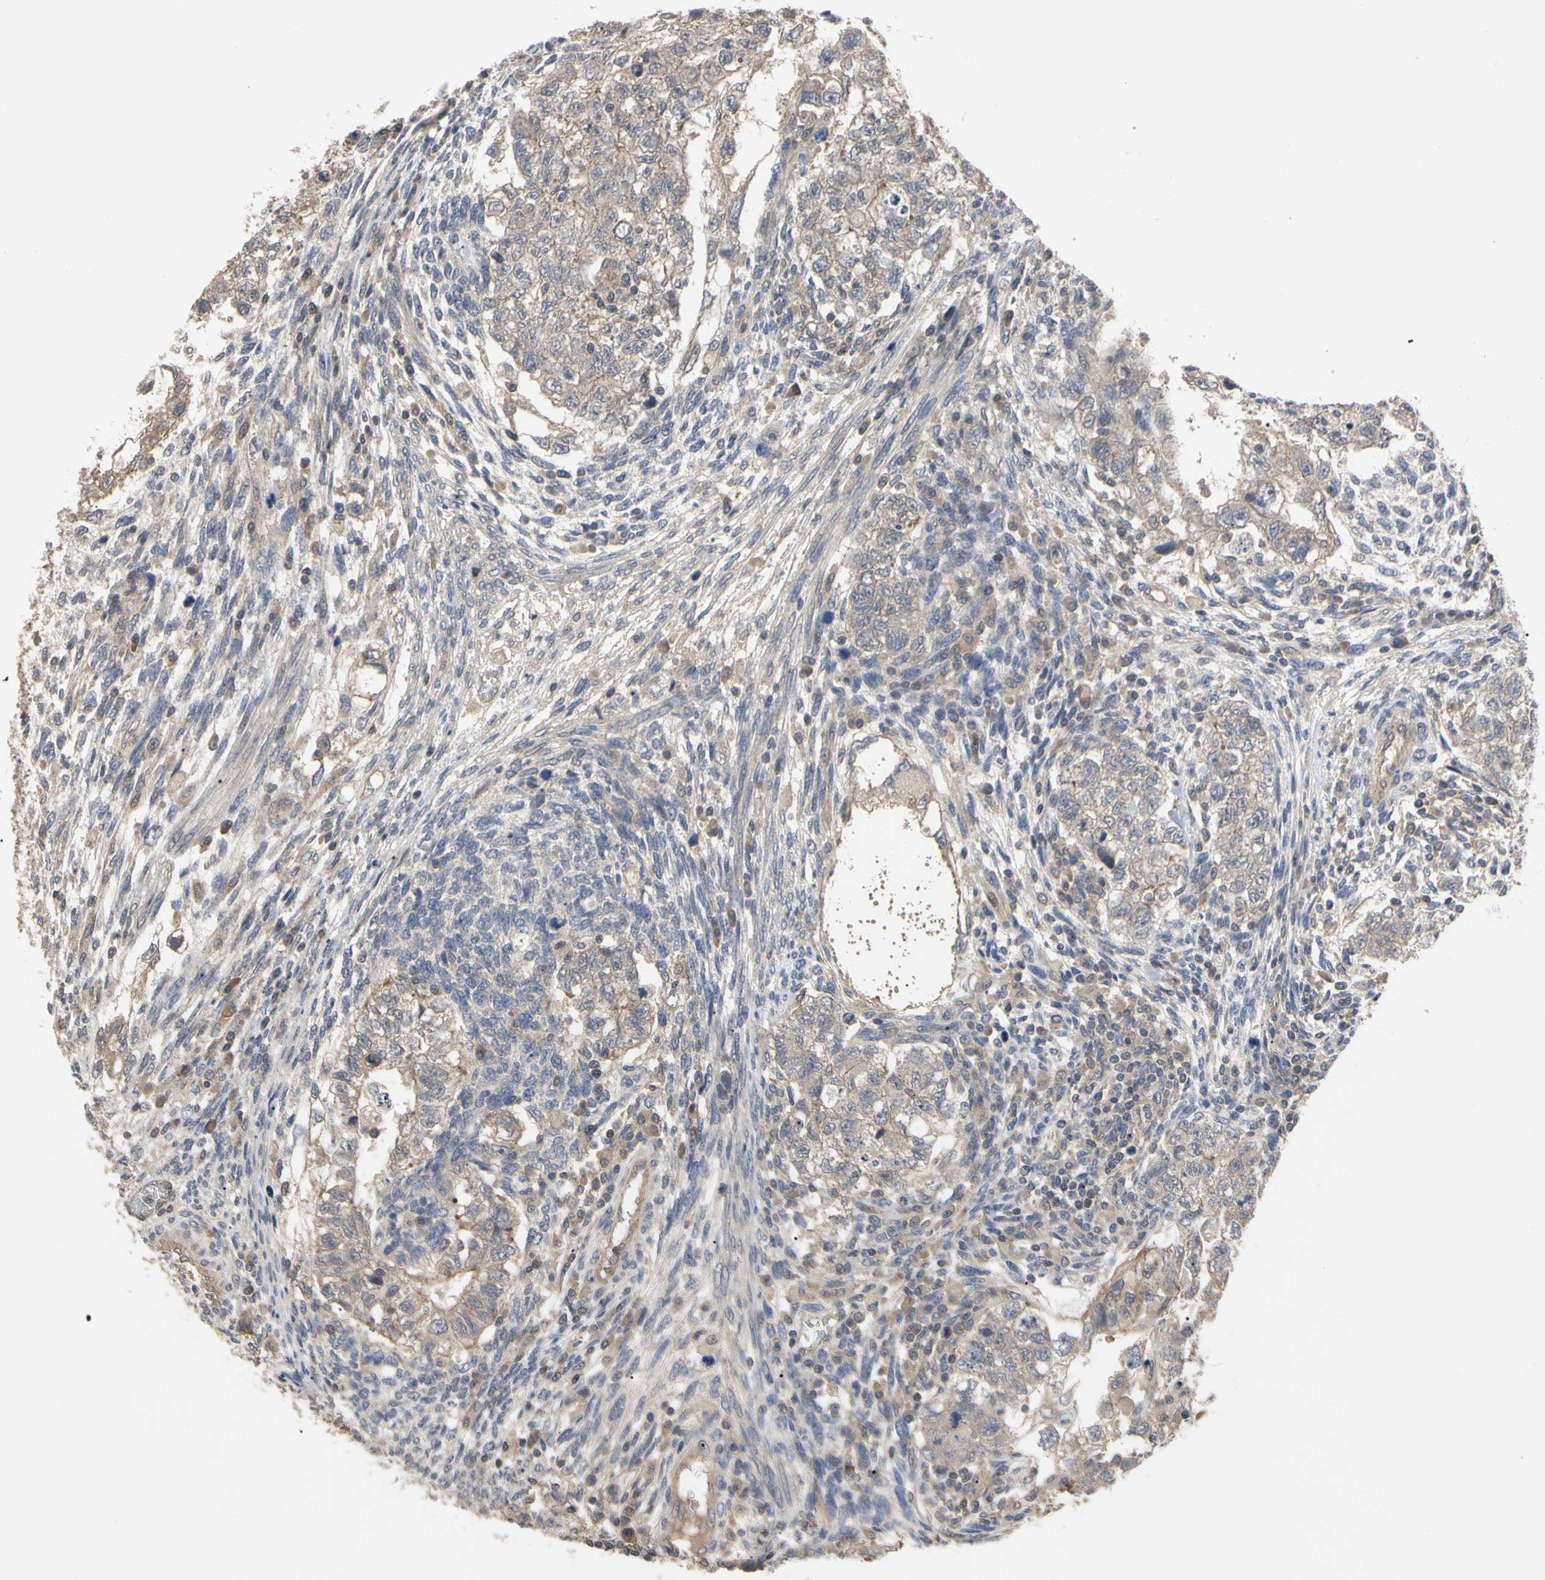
{"staining": {"intensity": "moderate", "quantity": ">75%", "location": "cytoplasmic/membranous"}, "tissue": "testis cancer", "cell_type": "Tumor cells", "image_type": "cancer", "snomed": [{"axis": "morphology", "description": "Normal tissue, NOS"}, {"axis": "morphology", "description": "Carcinoma, Embryonal, NOS"}, {"axis": "topography", "description": "Testis"}], "caption": "Immunohistochemical staining of human testis embryonal carcinoma reveals medium levels of moderate cytoplasmic/membranous staining in about >75% of tumor cells.", "gene": "DPP8", "patient": {"sex": "male", "age": 36}}